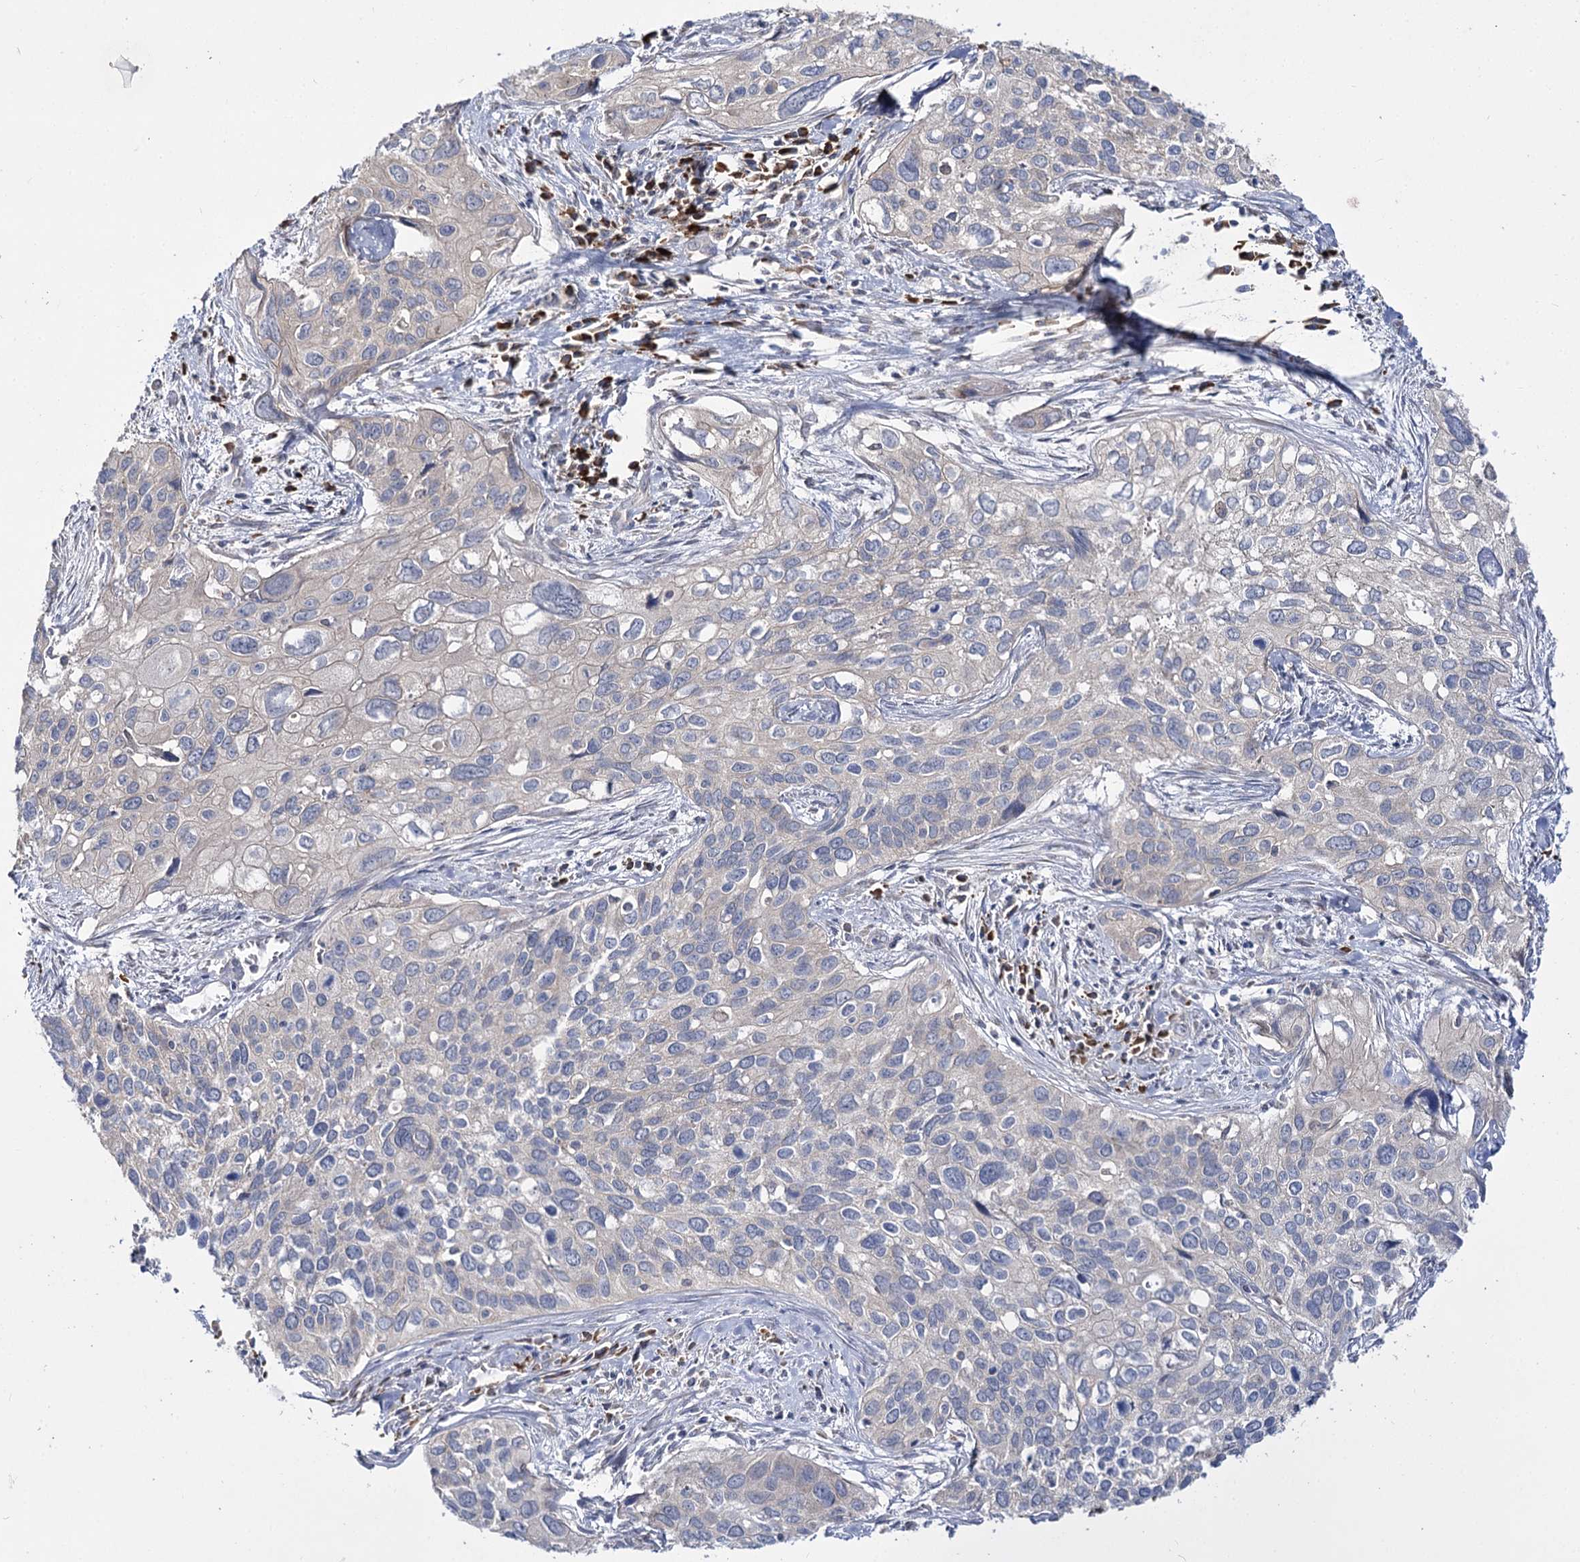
{"staining": {"intensity": "negative", "quantity": "none", "location": "none"}, "tissue": "cervical cancer", "cell_type": "Tumor cells", "image_type": "cancer", "snomed": [{"axis": "morphology", "description": "Squamous cell carcinoma, NOS"}, {"axis": "topography", "description": "Cervix"}], "caption": "Immunohistochemistry (IHC) image of neoplastic tissue: human squamous cell carcinoma (cervical) stained with DAB exhibits no significant protein staining in tumor cells. (Brightfield microscopy of DAB (3,3'-diaminobenzidine) immunohistochemistry (IHC) at high magnification).", "gene": "IL1RAP", "patient": {"sex": "female", "age": 55}}